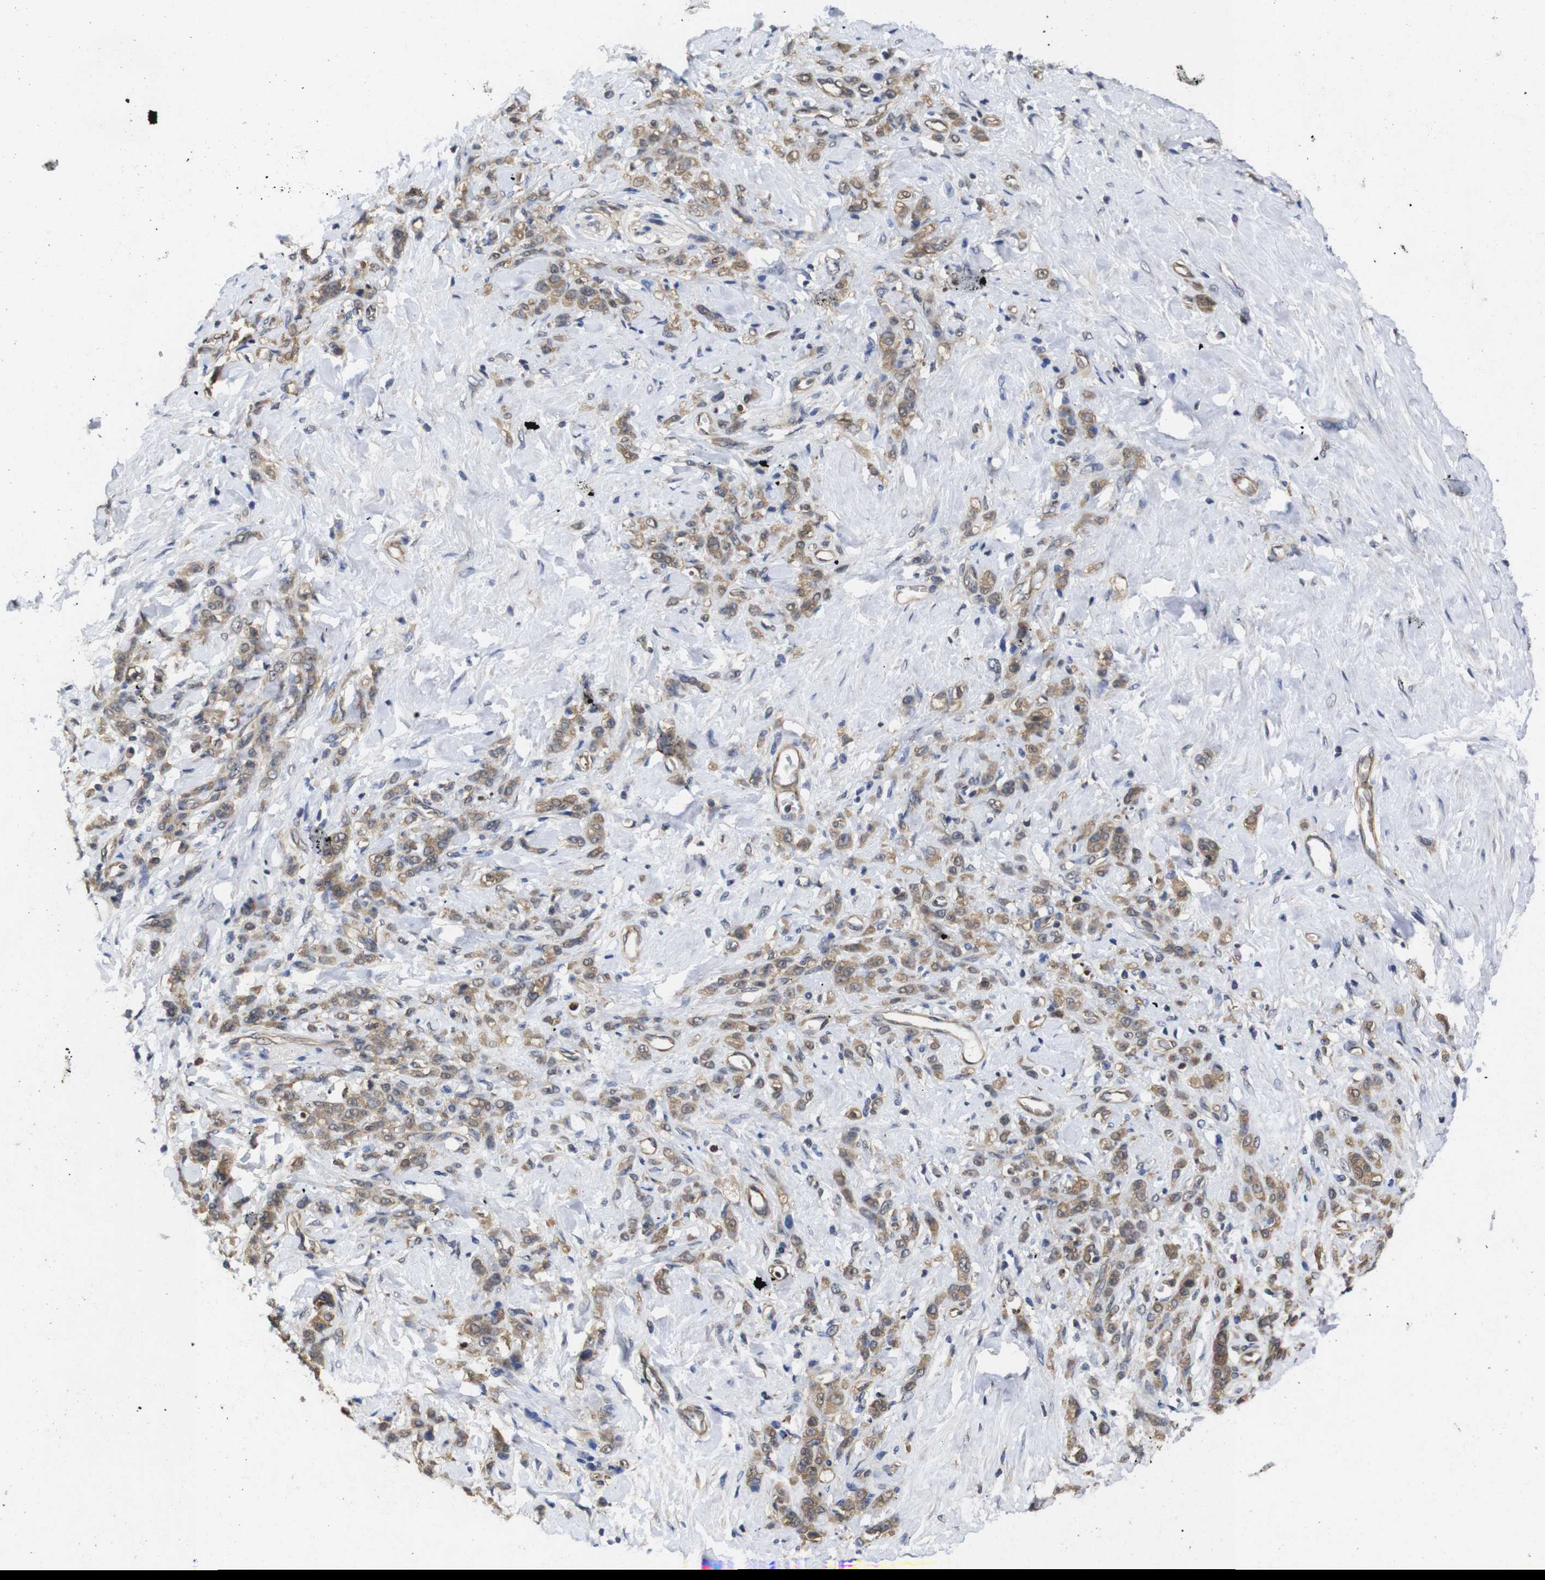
{"staining": {"intensity": "moderate", "quantity": ">75%", "location": "cytoplasmic/membranous"}, "tissue": "stomach cancer", "cell_type": "Tumor cells", "image_type": "cancer", "snomed": [{"axis": "morphology", "description": "Adenocarcinoma, NOS"}, {"axis": "topography", "description": "Stomach"}], "caption": "Immunohistochemical staining of stomach cancer reveals medium levels of moderate cytoplasmic/membranous protein expression in about >75% of tumor cells.", "gene": "SUMO3", "patient": {"sex": "male", "age": 82}}